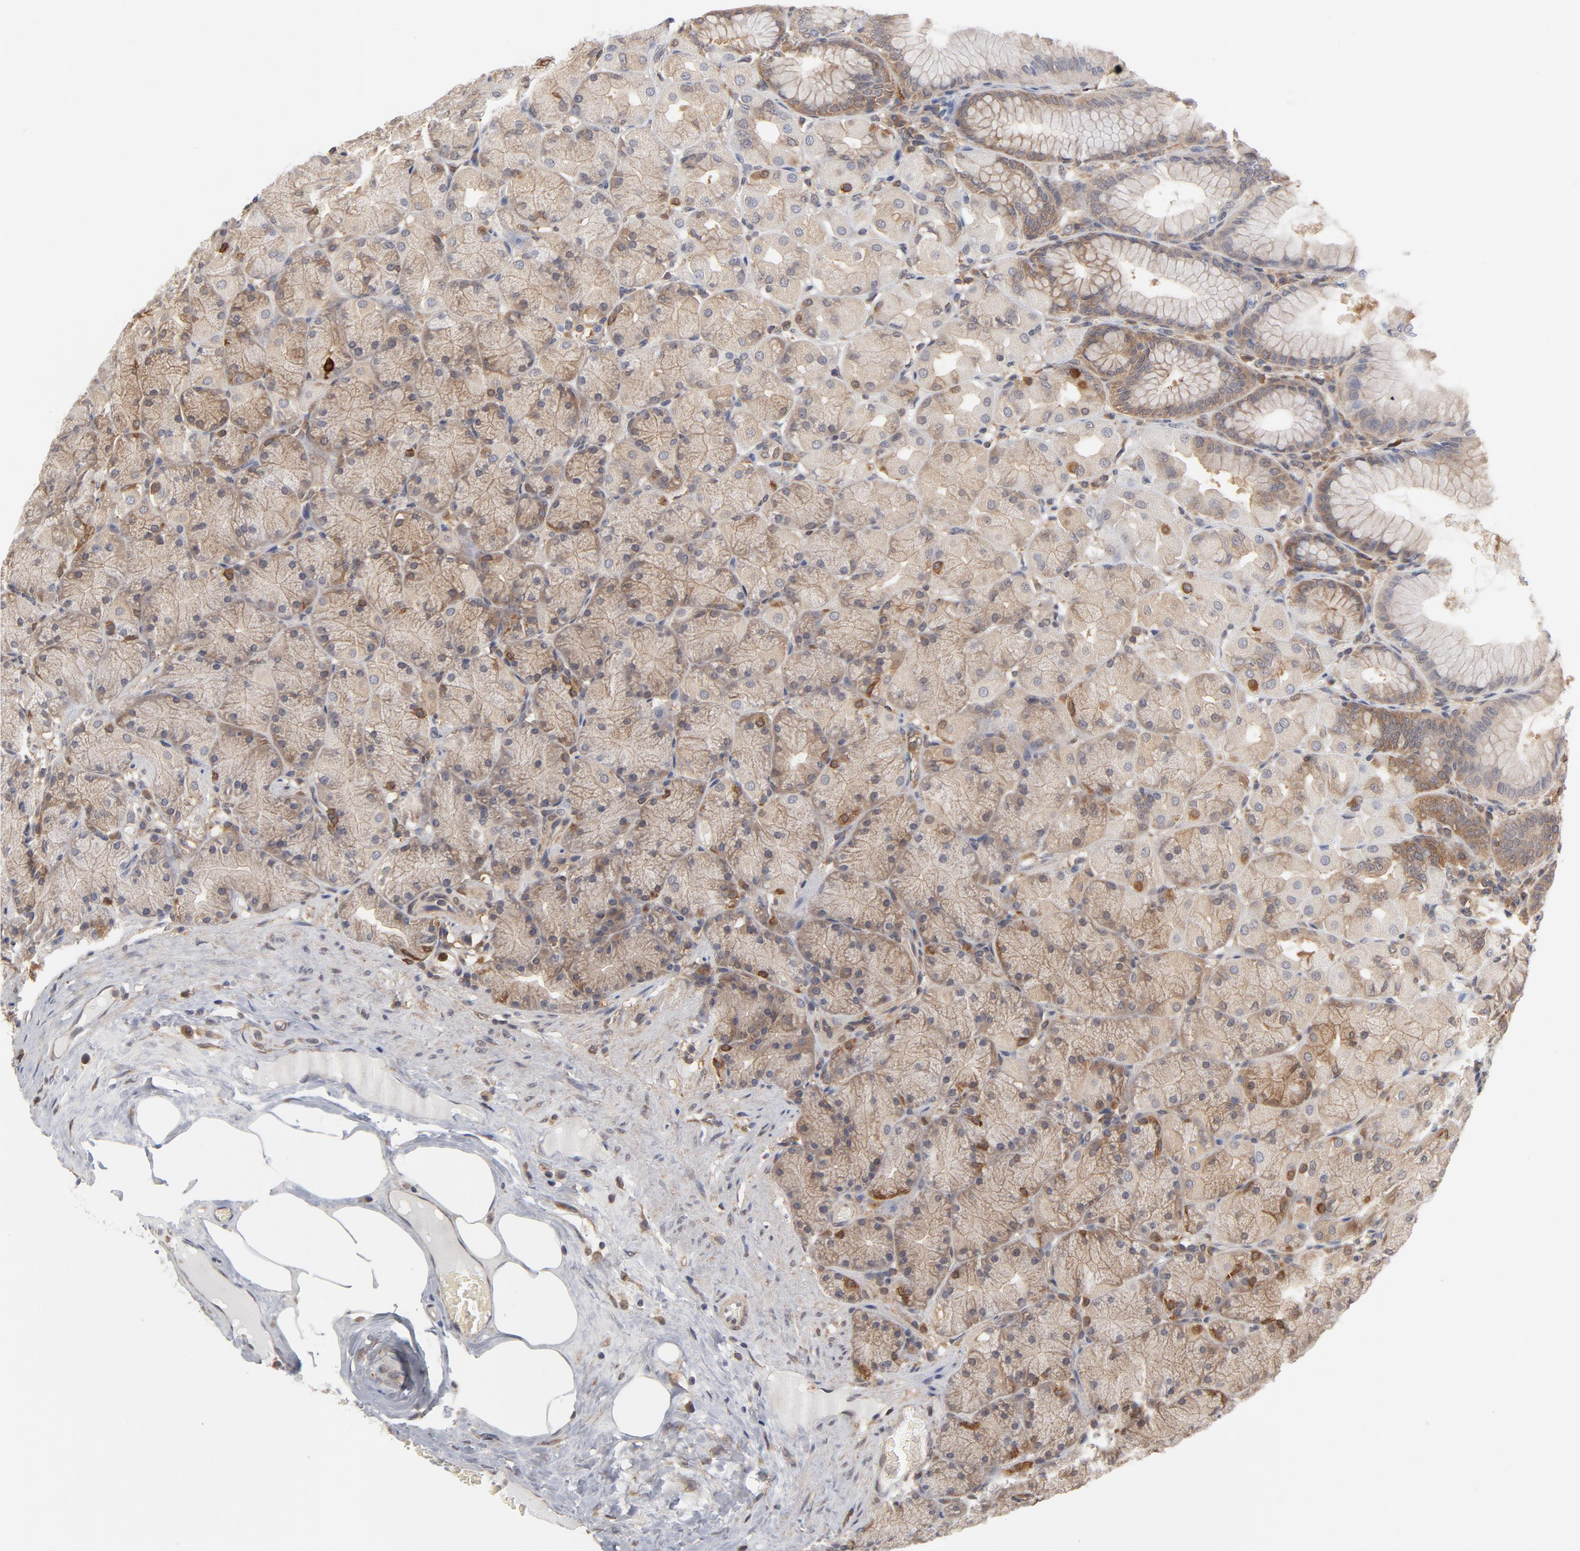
{"staining": {"intensity": "moderate", "quantity": "<25%", "location": "cytoplasmic/membranous"}, "tissue": "stomach", "cell_type": "Glandular cells", "image_type": "normal", "snomed": [{"axis": "morphology", "description": "Normal tissue, NOS"}, {"axis": "topography", "description": "Stomach, upper"}], "caption": "DAB immunohistochemical staining of unremarkable human stomach demonstrates moderate cytoplasmic/membranous protein staining in about <25% of glandular cells.", "gene": "ASMTL", "patient": {"sex": "female", "age": 56}}